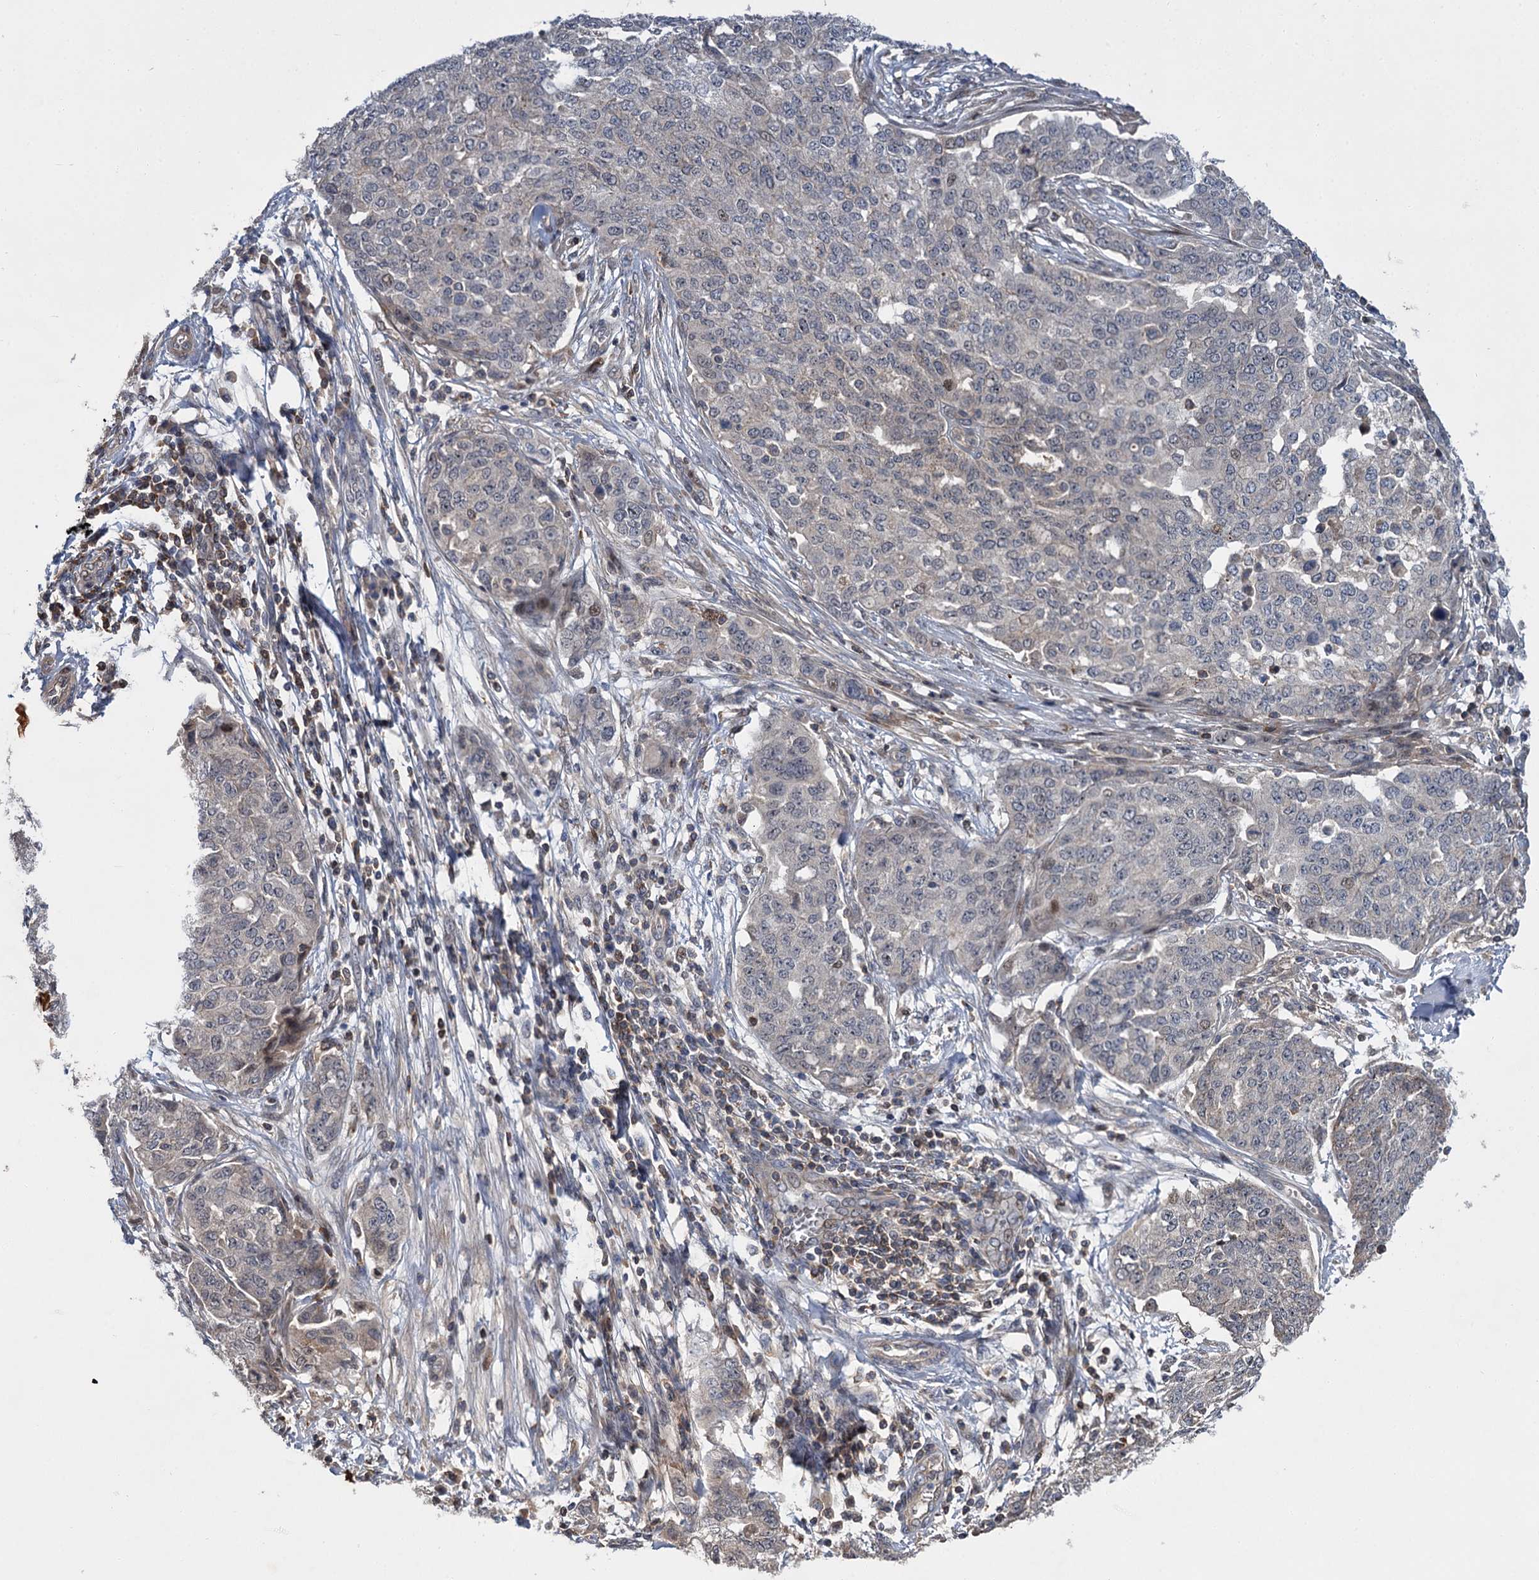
{"staining": {"intensity": "negative", "quantity": "none", "location": "none"}, "tissue": "ovarian cancer", "cell_type": "Tumor cells", "image_type": "cancer", "snomed": [{"axis": "morphology", "description": "Cystadenocarcinoma, serous, NOS"}, {"axis": "topography", "description": "Soft tissue"}, {"axis": "topography", "description": "Ovary"}], "caption": "Immunohistochemistry photomicrograph of human serous cystadenocarcinoma (ovarian) stained for a protein (brown), which exhibits no expression in tumor cells.", "gene": "ABLIM1", "patient": {"sex": "female", "age": 57}}